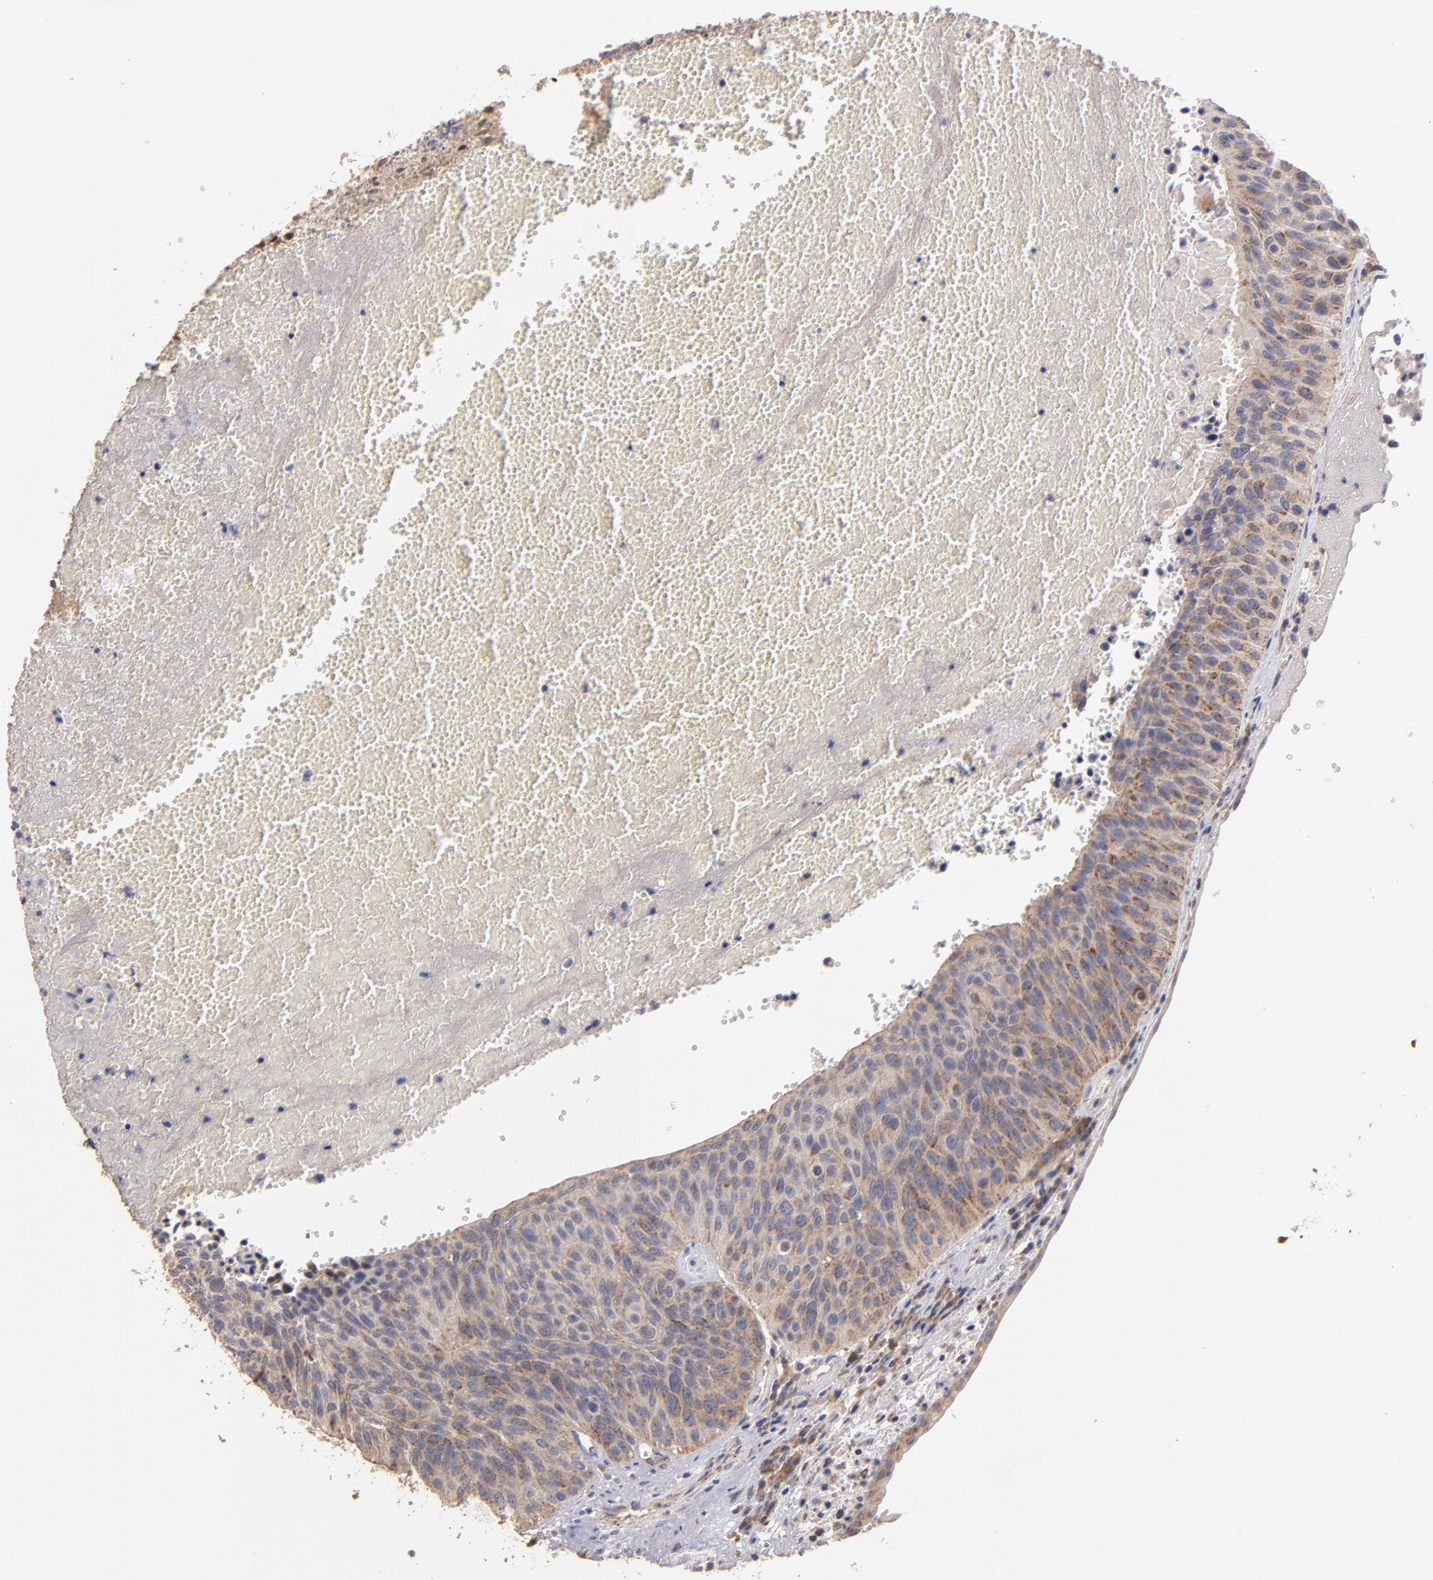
{"staining": {"intensity": "weak", "quantity": ">75%", "location": "cytoplasmic/membranous"}, "tissue": "urothelial cancer", "cell_type": "Tumor cells", "image_type": "cancer", "snomed": [{"axis": "morphology", "description": "Urothelial carcinoma, High grade"}, {"axis": "topography", "description": "Urinary bladder"}], "caption": "This photomicrograph demonstrates urothelial cancer stained with immunohistochemistry (IHC) to label a protein in brown. The cytoplasmic/membranous of tumor cells show weak positivity for the protein. Nuclei are counter-stained blue.", "gene": "DIABLO", "patient": {"sex": "male", "age": 66}}